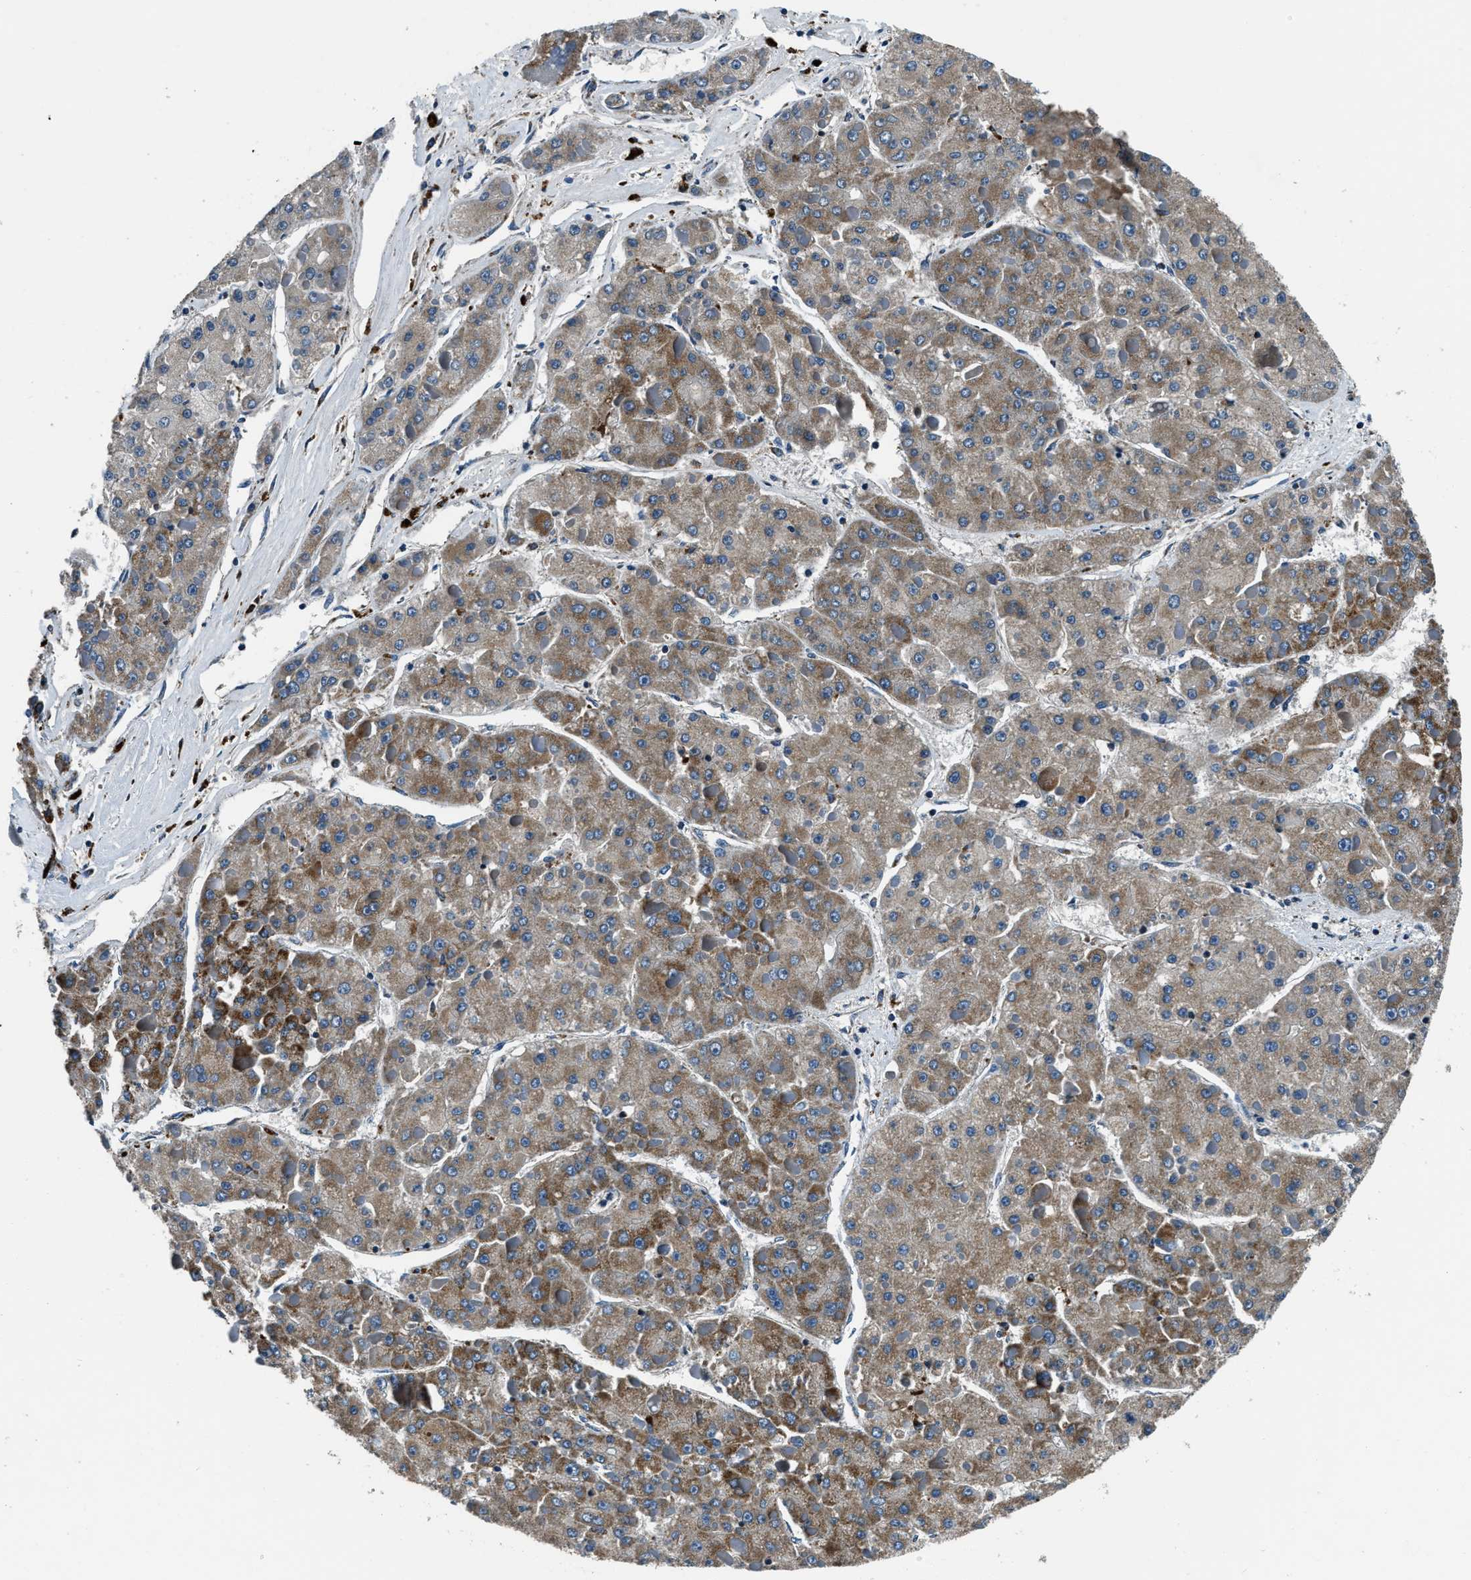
{"staining": {"intensity": "moderate", "quantity": "25%-75%", "location": "cytoplasmic/membranous"}, "tissue": "liver cancer", "cell_type": "Tumor cells", "image_type": "cancer", "snomed": [{"axis": "morphology", "description": "Carcinoma, Hepatocellular, NOS"}, {"axis": "topography", "description": "Liver"}], "caption": "IHC (DAB (3,3'-diaminobenzidine)) staining of liver hepatocellular carcinoma displays moderate cytoplasmic/membranous protein expression in about 25%-75% of tumor cells.", "gene": "OGDH", "patient": {"sex": "female", "age": 73}}